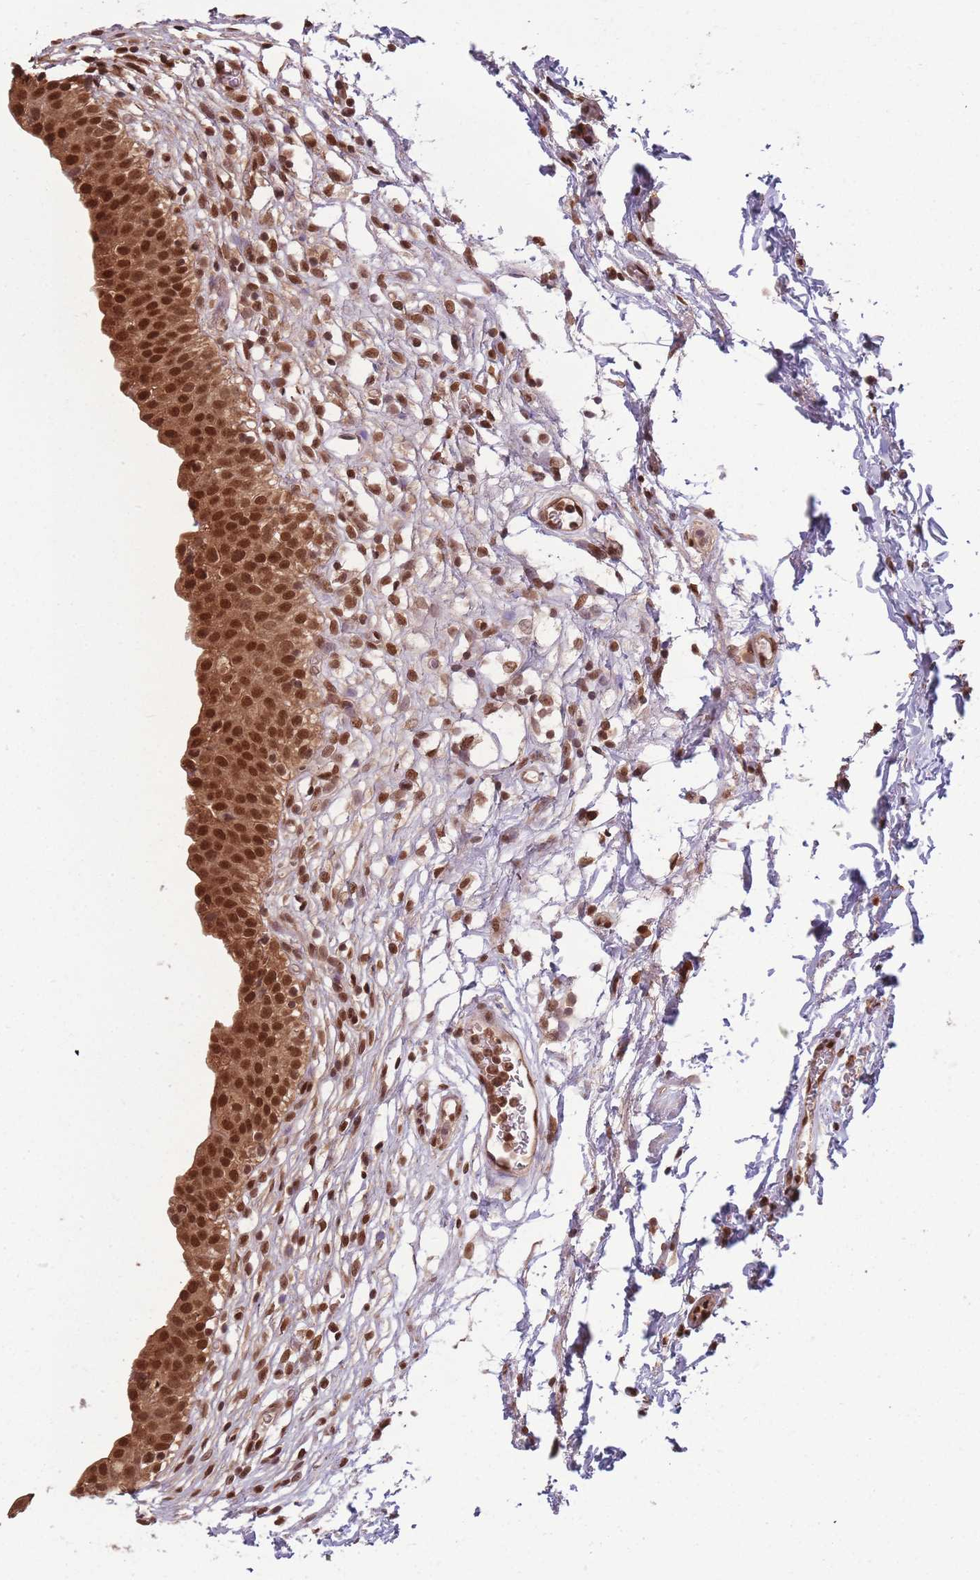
{"staining": {"intensity": "strong", "quantity": ">75%", "location": "cytoplasmic/membranous,nuclear"}, "tissue": "urinary bladder", "cell_type": "Urothelial cells", "image_type": "normal", "snomed": [{"axis": "morphology", "description": "Normal tissue, NOS"}, {"axis": "topography", "description": "Urinary bladder"}, {"axis": "topography", "description": "Peripheral nerve tissue"}], "caption": "Strong cytoplasmic/membranous,nuclear positivity for a protein is seen in approximately >75% of urothelial cells of unremarkable urinary bladder using IHC.", "gene": "RPS27A", "patient": {"sex": "male", "age": 55}}